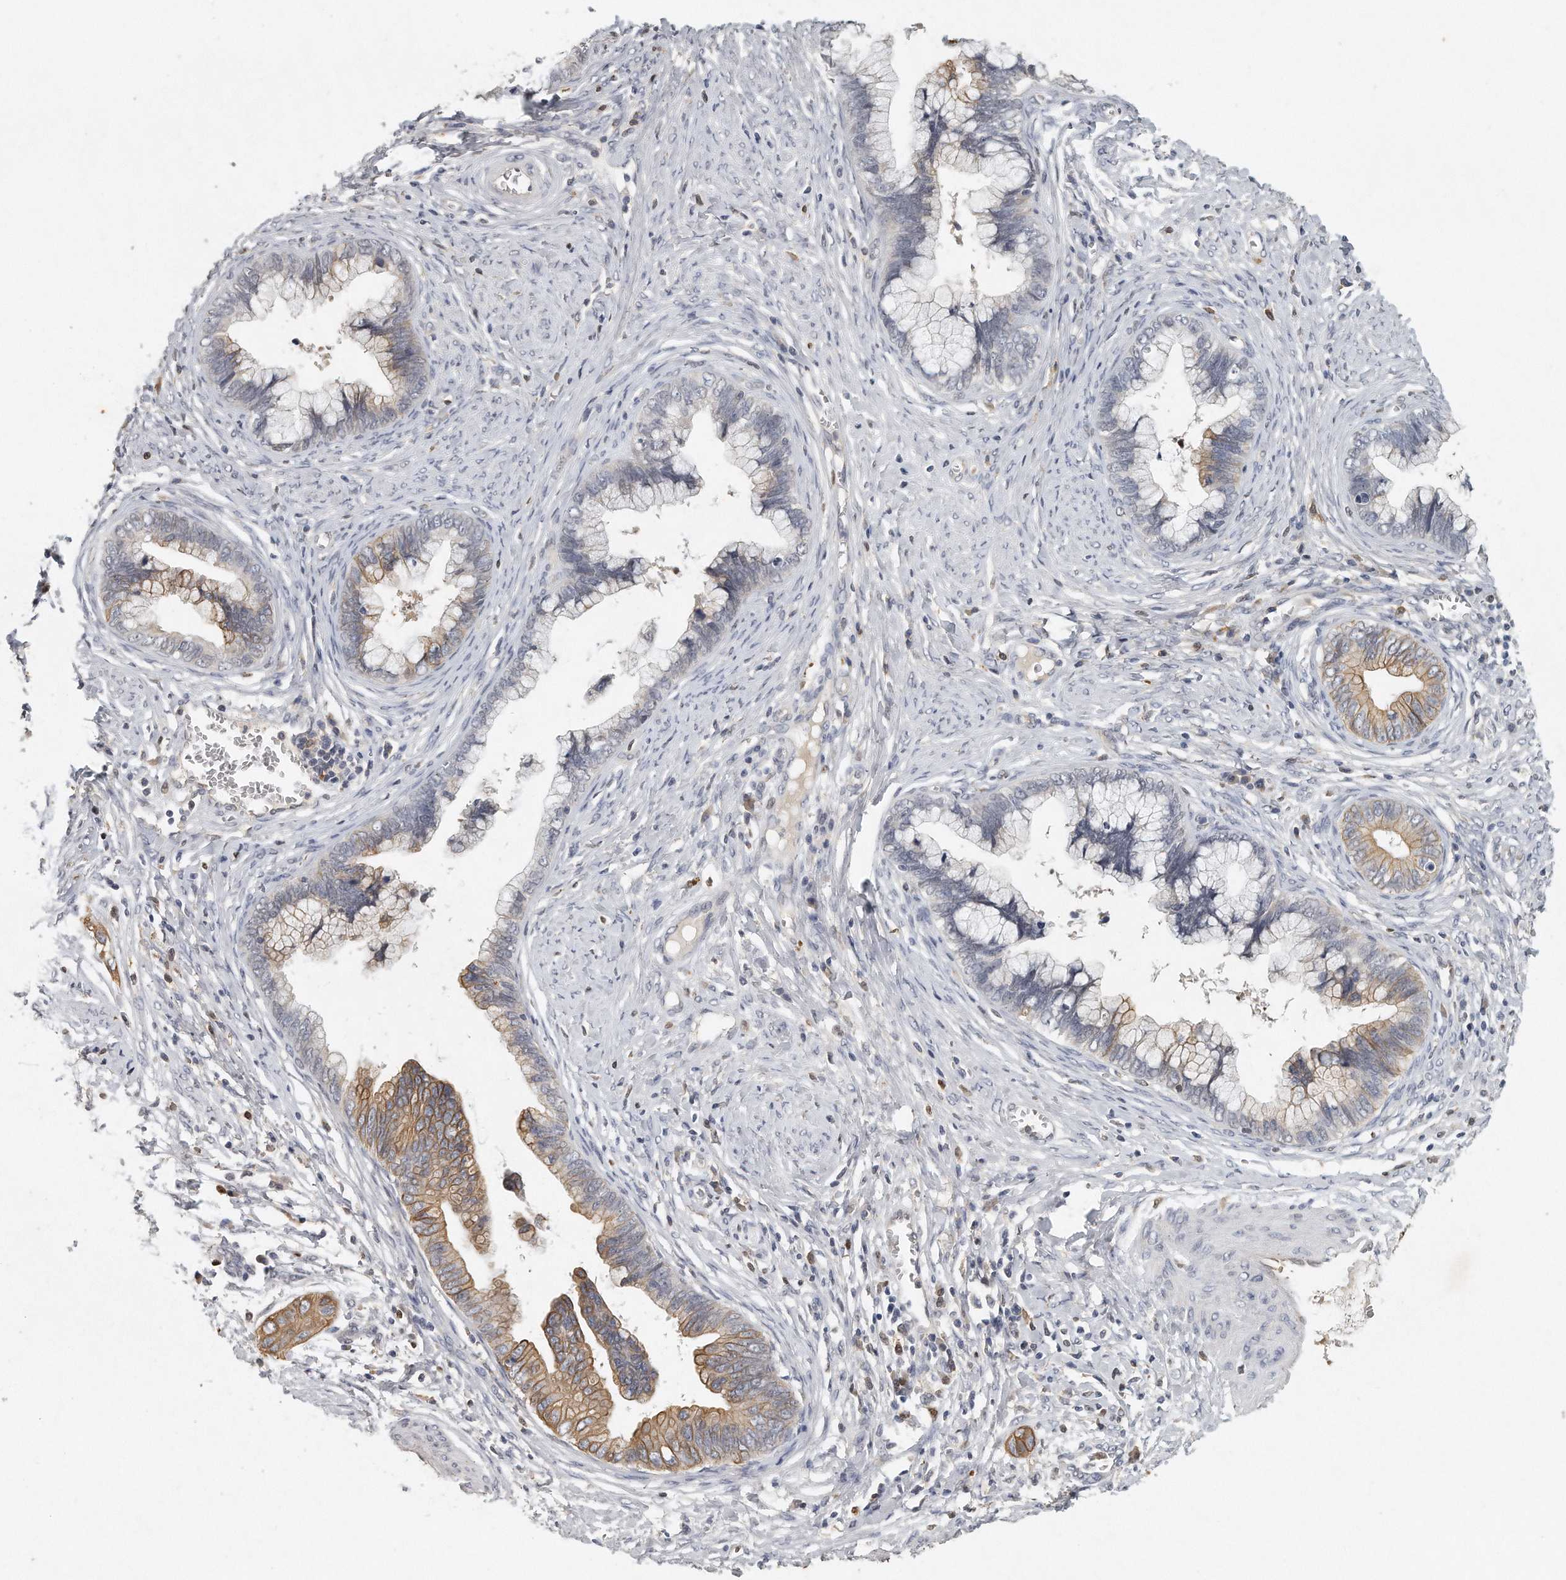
{"staining": {"intensity": "moderate", "quantity": "25%-75%", "location": "cytoplasmic/membranous"}, "tissue": "cervical cancer", "cell_type": "Tumor cells", "image_type": "cancer", "snomed": [{"axis": "morphology", "description": "Adenocarcinoma, NOS"}, {"axis": "topography", "description": "Cervix"}], "caption": "Immunohistochemical staining of cervical cancer (adenocarcinoma) shows medium levels of moderate cytoplasmic/membranous protein staining in approximately 25%-75% of tumor cells.", "gene": "CAMK1", "patient": {"sex": "female", "age": 44}}